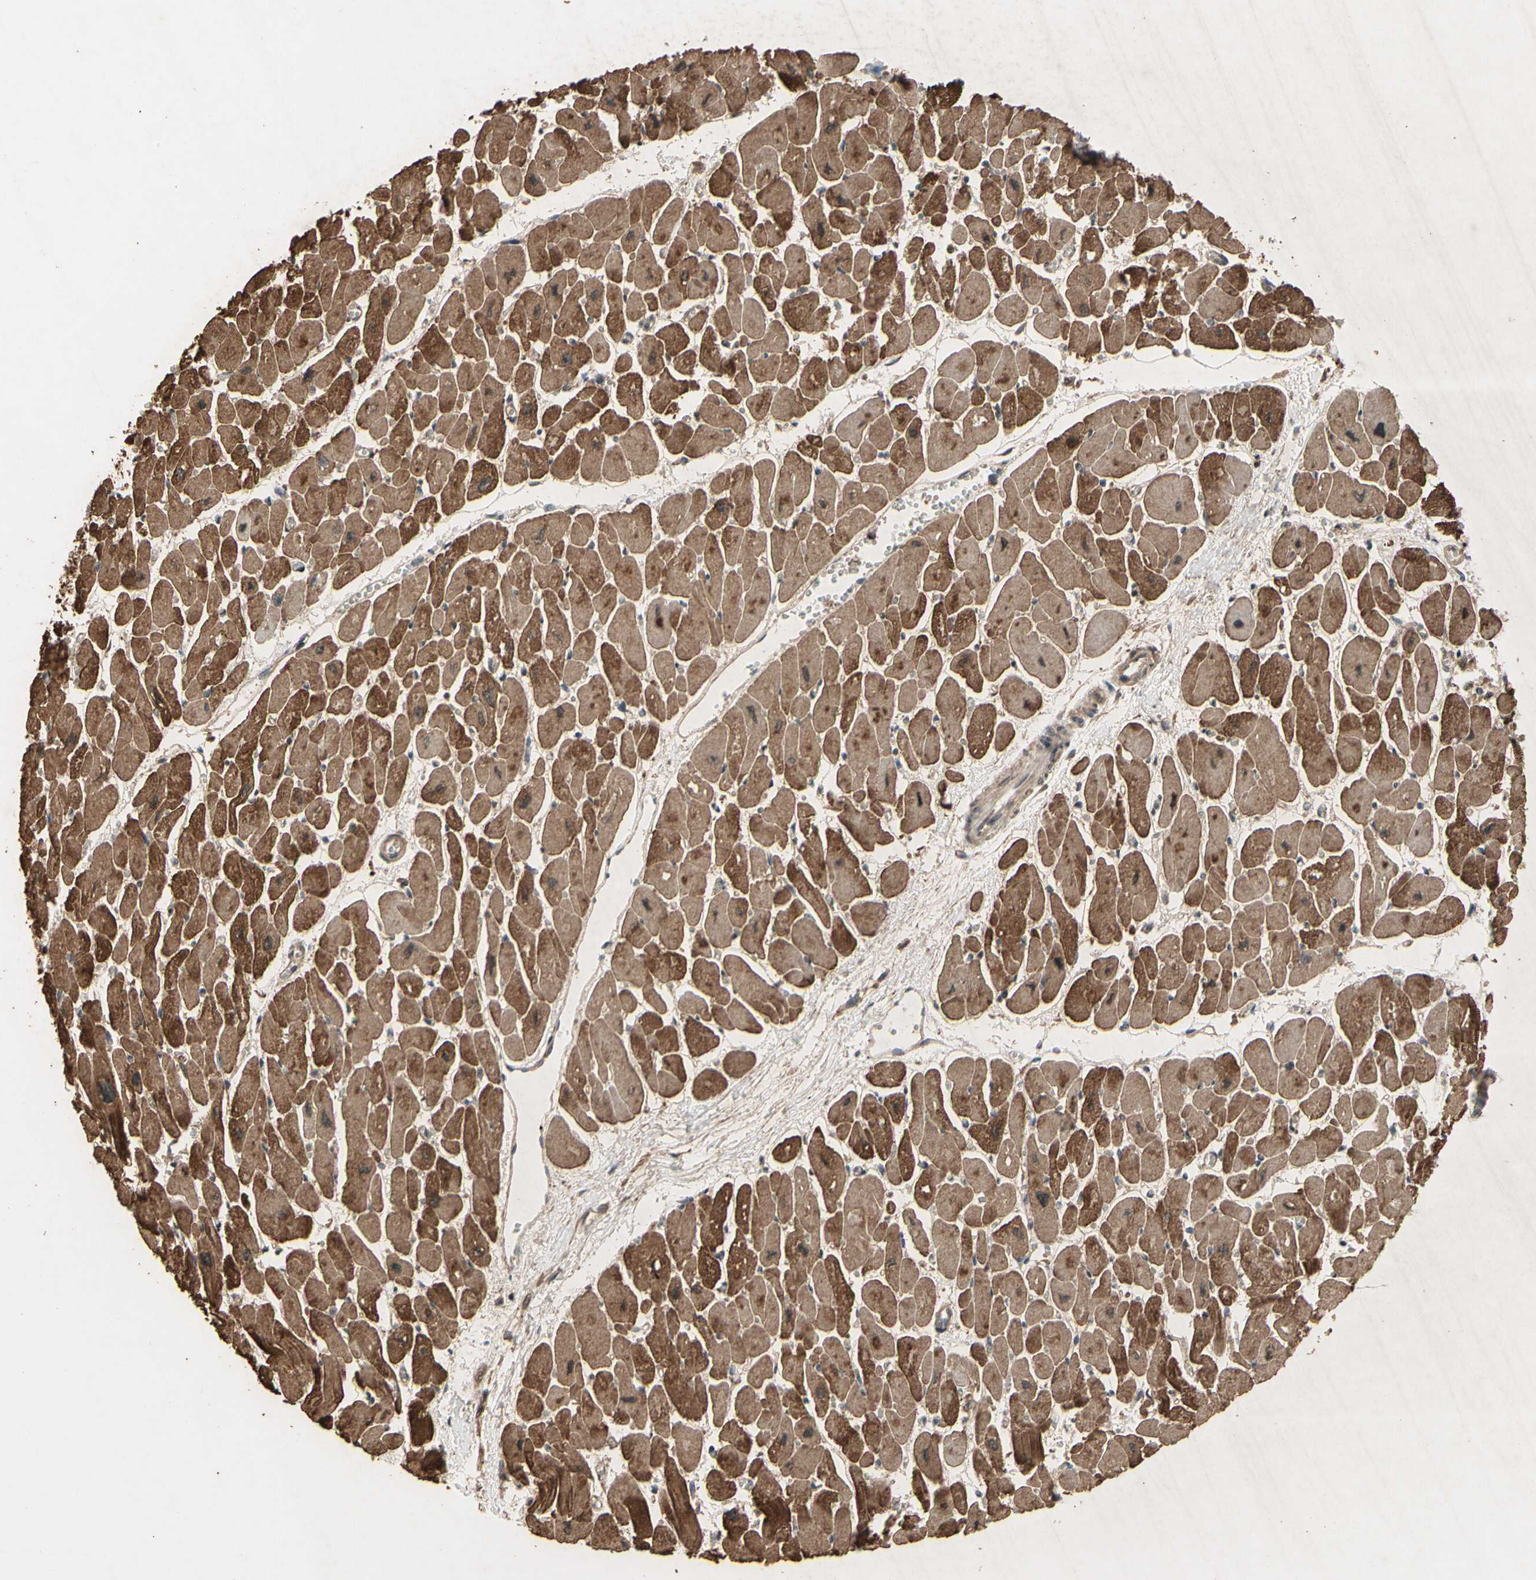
{"staining": {"intensity": "moderate", "quantity": ">75%", "location": "cytoplasmic/membranous,nuclear"}, "tissue": "heart muscle", "cell_type": "Cardiomyocytes", "image_type": "normal", "snomed": [{"axis": "morphology", "description": "Normal tissue, NOS"}, {"axis": "topography", "description": "Heart"}], "caption": "An immunohistochemistry (IHC) histopathology image of unremarkable tissue is shown. Protein staining in brown shows moderate cytoplasmic/membranous,nuclear positivity in heart muscle within cardiomyocytes. Immunohistochemistry (ihc) stains the protein of interest in brown and the nuclei are stained blue.", "gene": "CSF1R", "patient": {"sex": "female", "age": 54}}